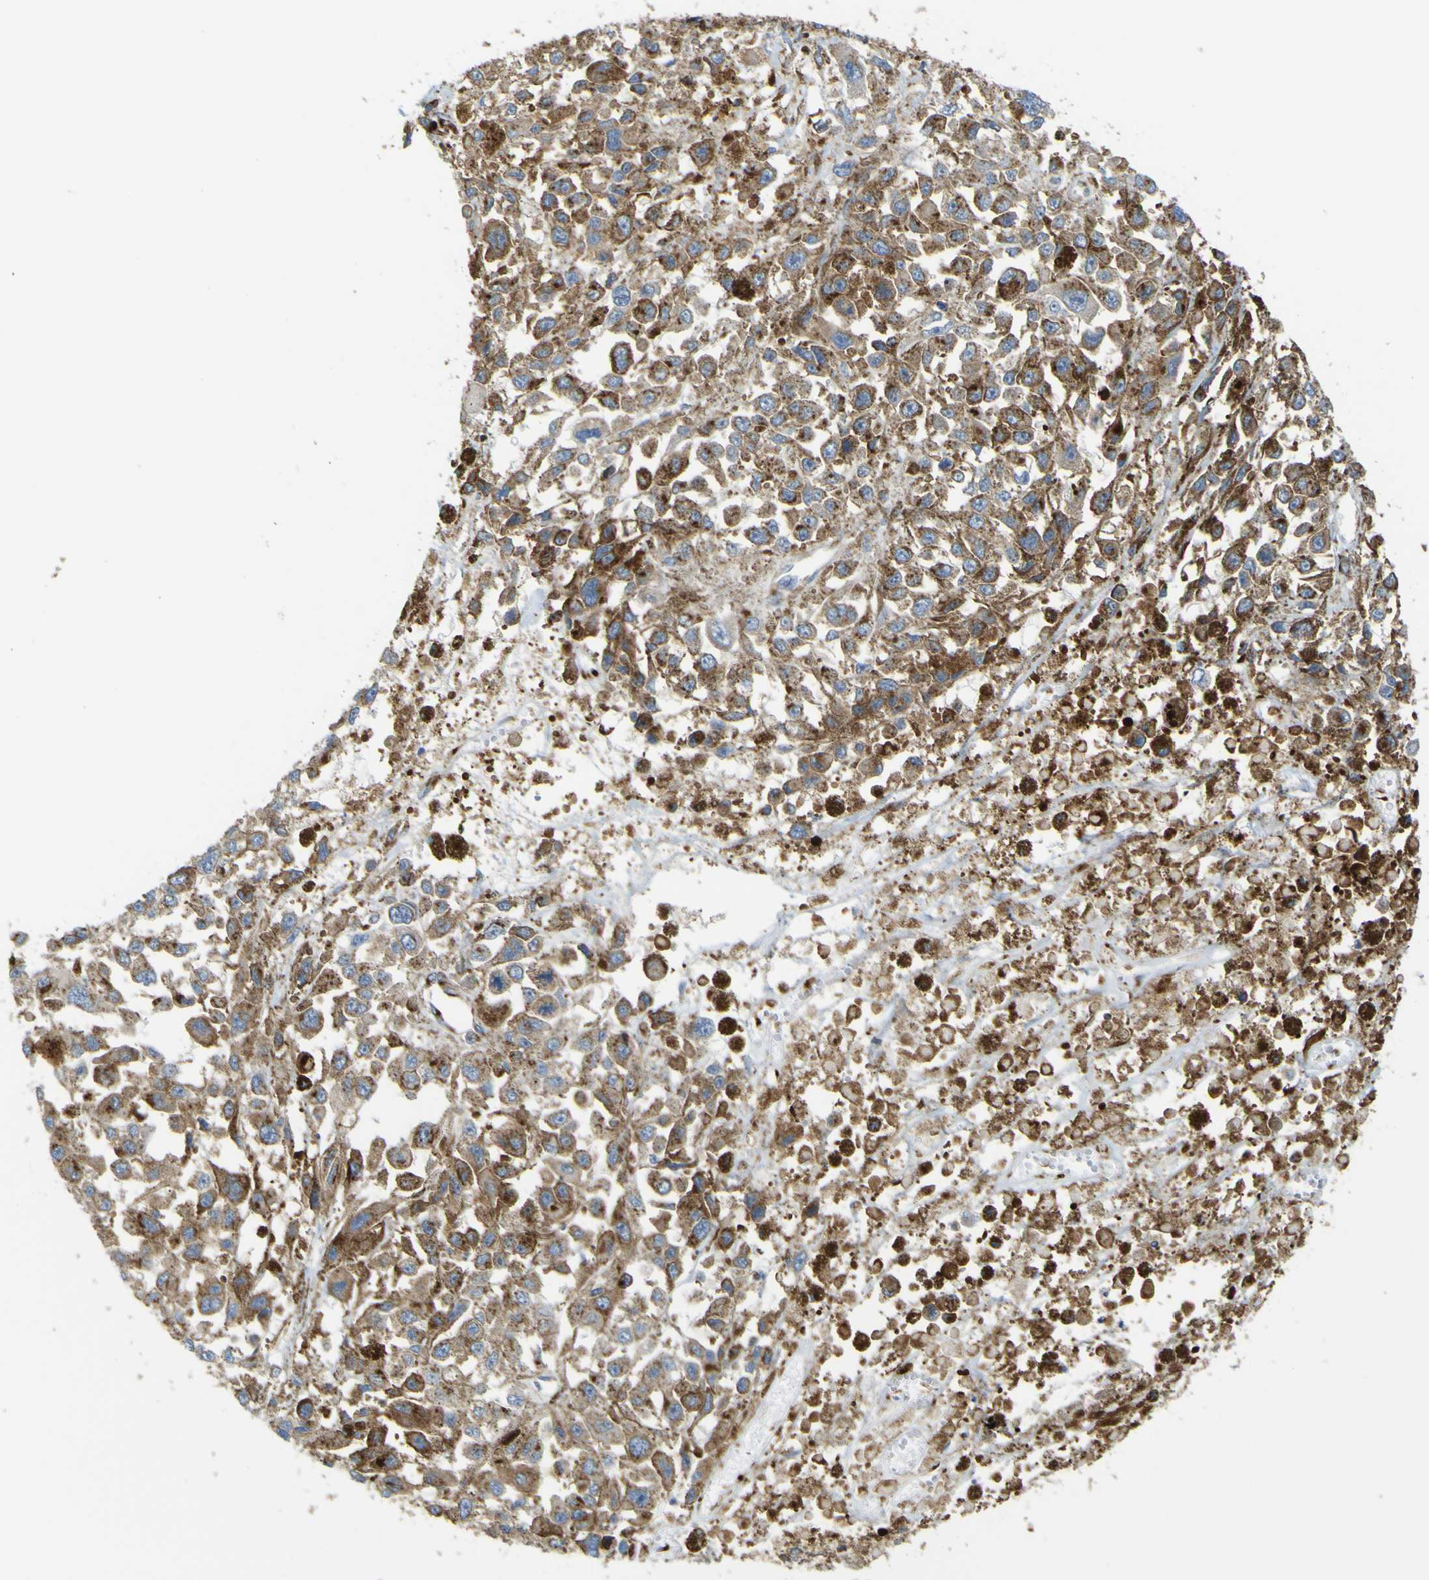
{"staining": {"intensity": "moderate", "quantity": ">75%", "location": "cytoplasmic/membranous"}, "tissue": "melanoma", "cell_type": "Tumor cells", "image_type": "cancer", "snomed": [{"axis": "morphology", "description": "Malignant melanoma, Metastatic site"}, {"axis": "topography", "description": "Lymph node"}], "caption": "IHC (DAB) staining of malignant melanoma (metastatic site) shows moderate cytoplasmic/membranous protein staining in about >75% of tumor cells.", "gene": "IGF2R", "patient": {"sex": "male", "age": 59}}